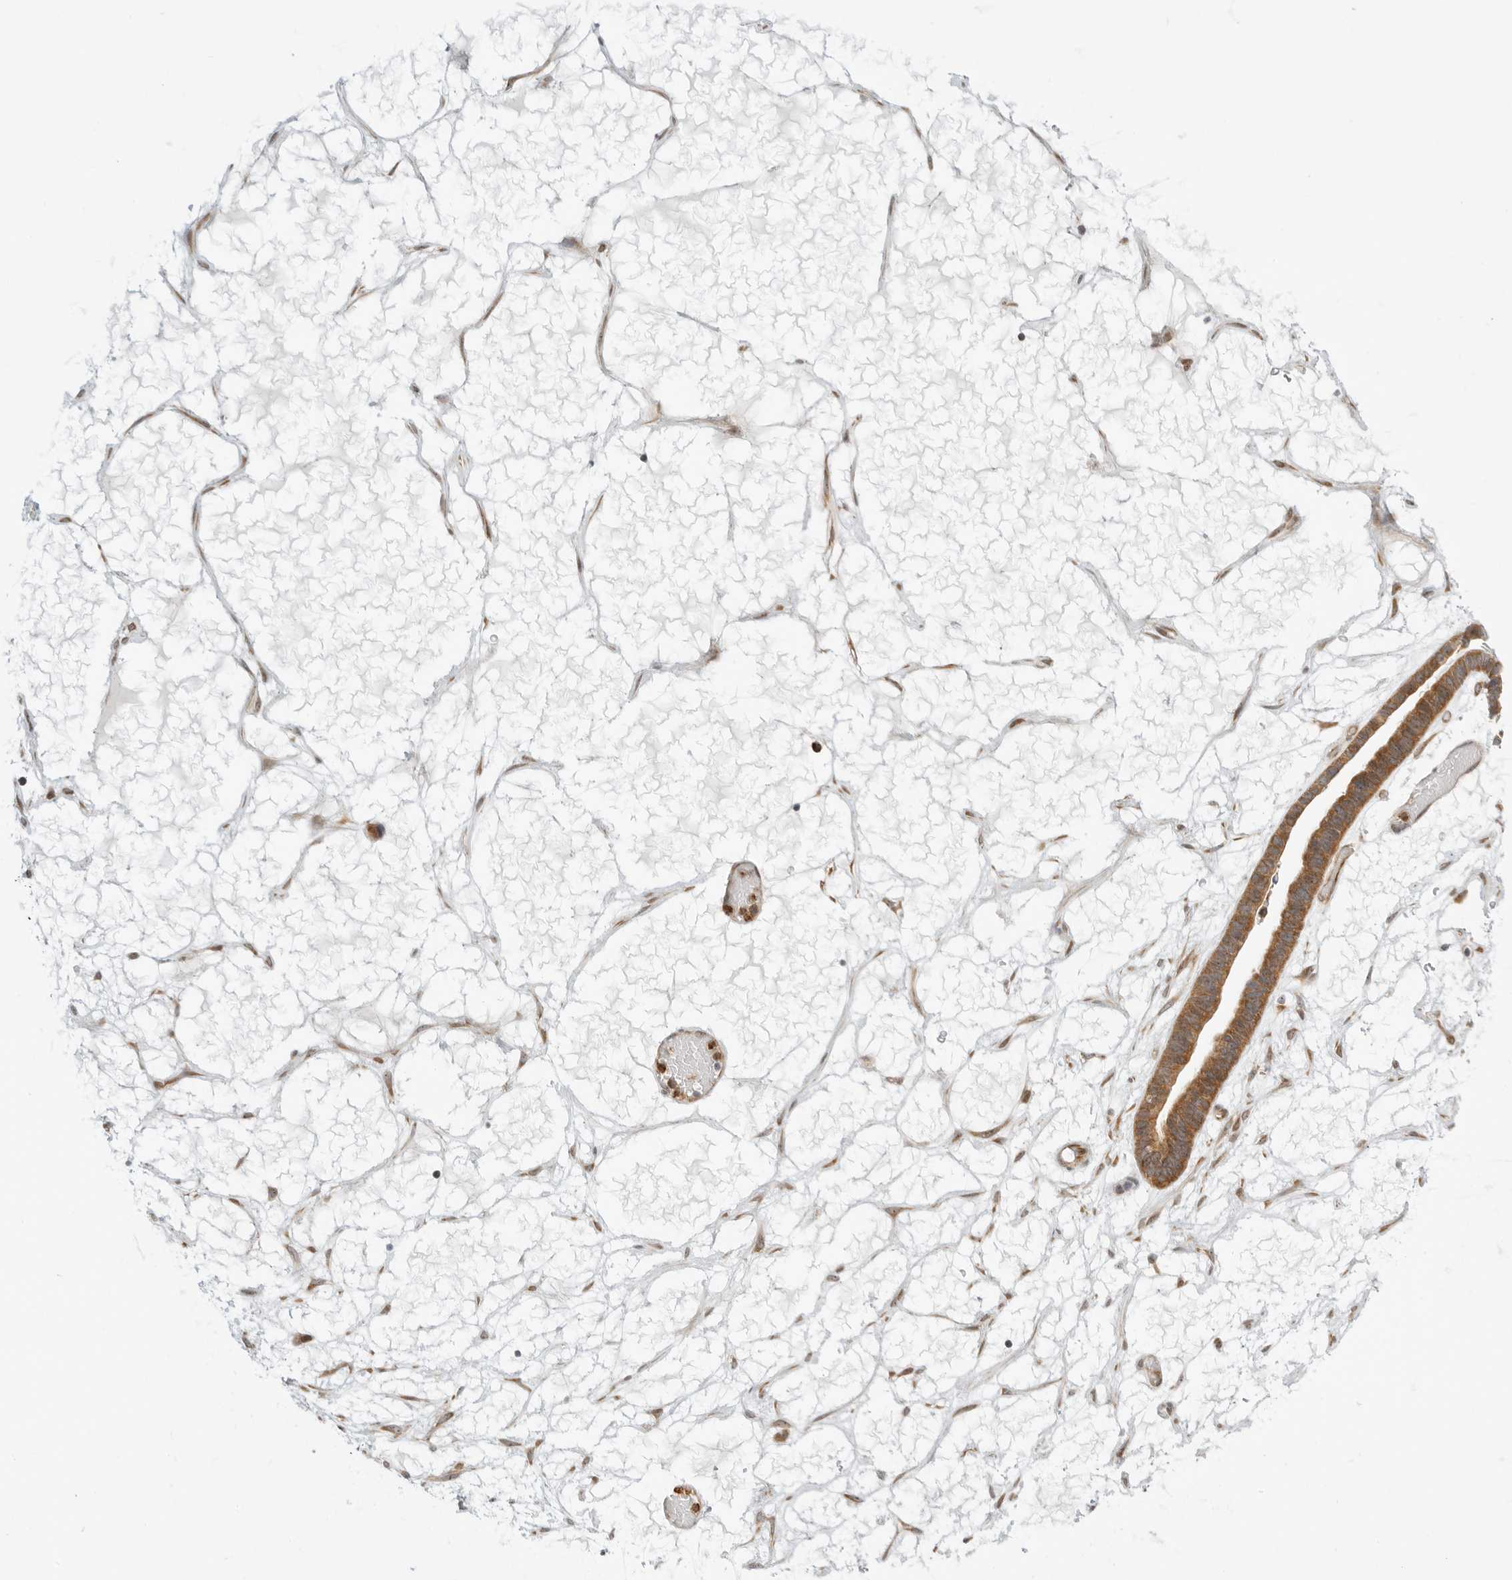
{"staining": {"intensity": "moderate", "quantity": ">75%", "location": "cytoplasmic/membranous"}, "tissue": "ovarian cancer", "cell_type": "Tumor cells", "image_type": "cancer", "snomed": [{"axis": "morphology", "description": "Cystadenocarcinoma, serous, NOS"}, {"axis": "topography", "description": "Ovary"}], "caption": "This histopathology image exhibits ovarian cancer stained with IHC to label a protein in brown. The cytoplasmic/membranous of tumor cells show moderate positivity for the protein. Nuclei are counter-stained blue.", "gene": "DSCC1", "patient": {"sex": "female", "age": 56}}